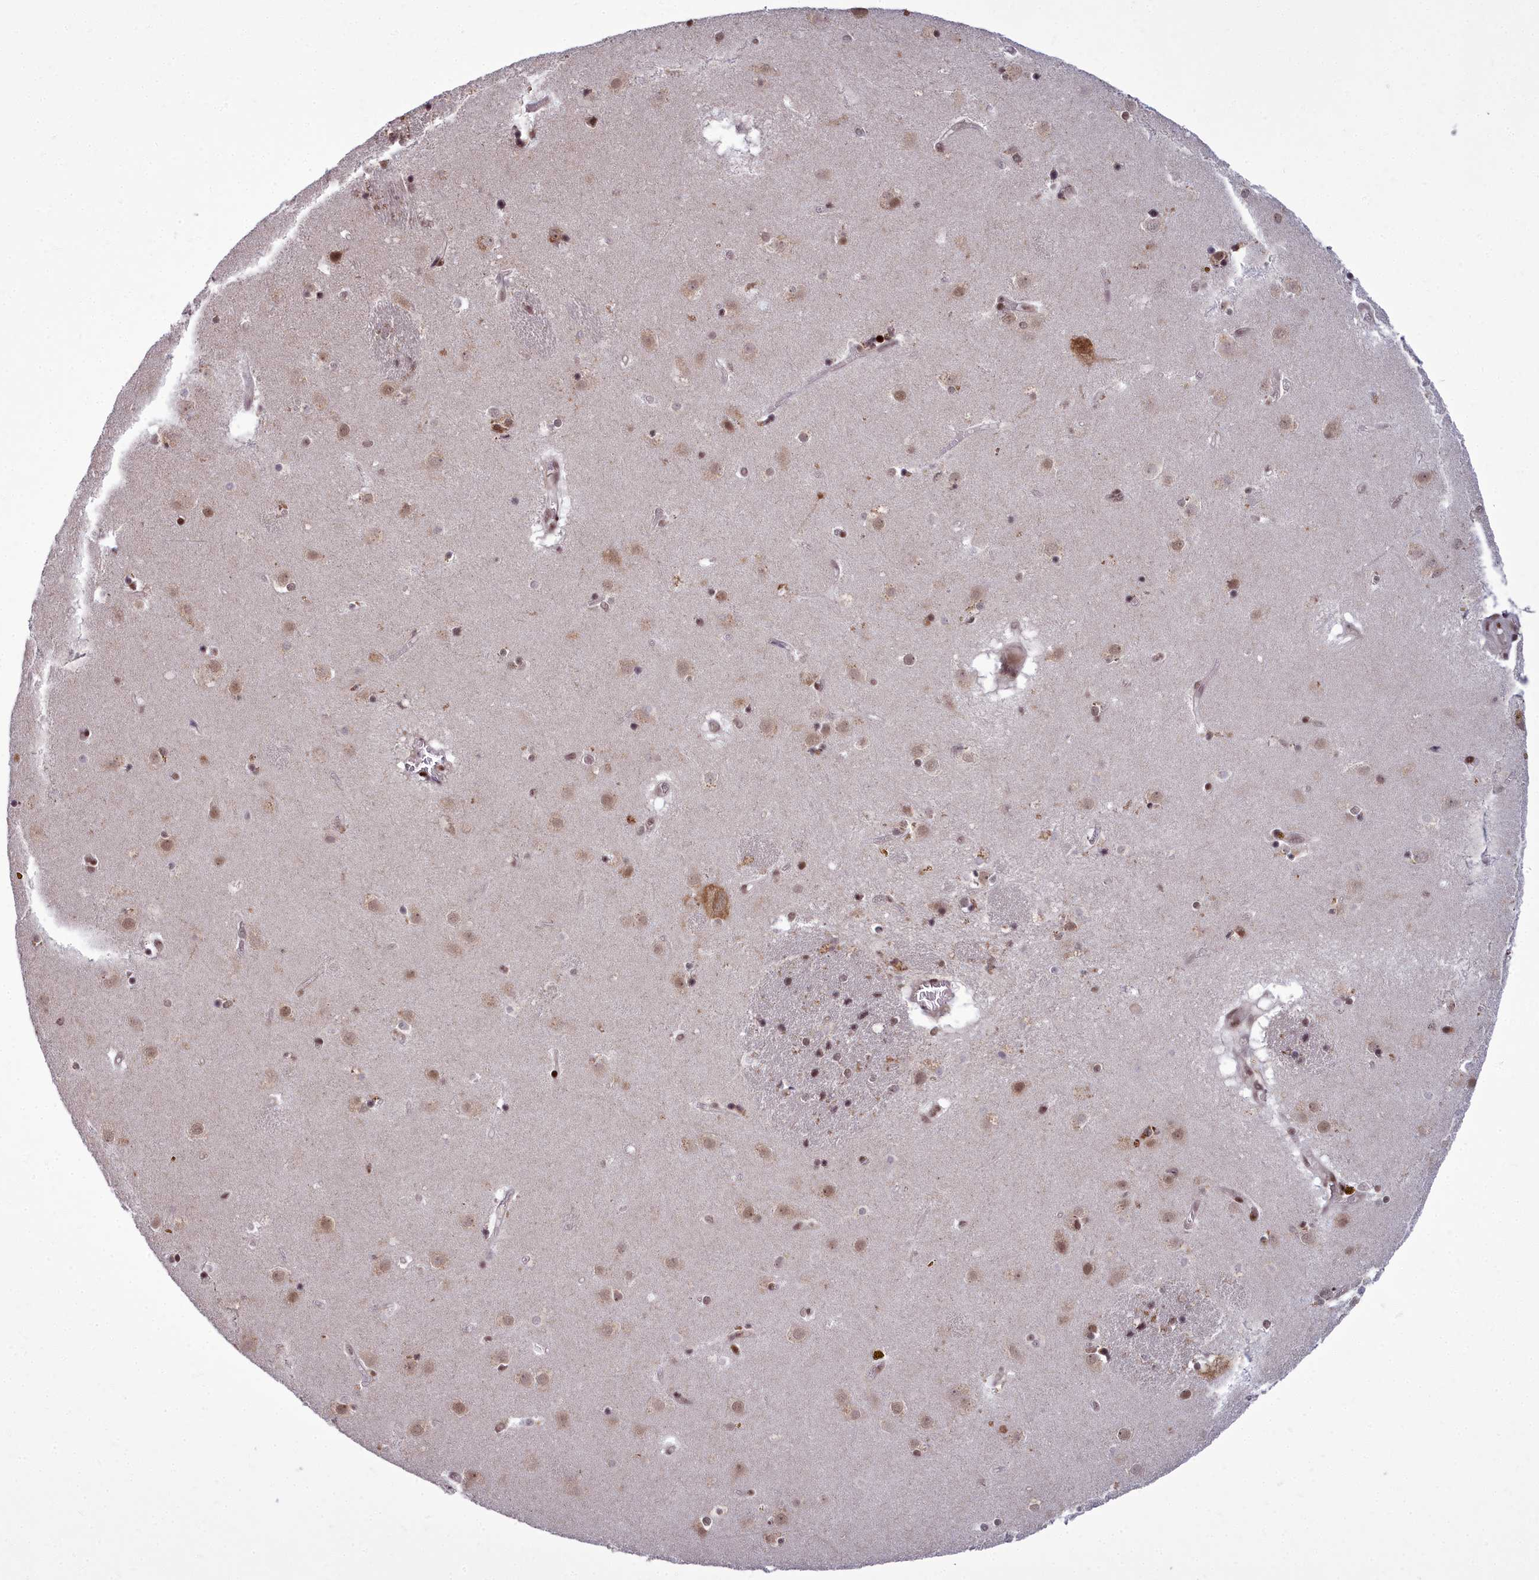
{"staining": {"intensity": "moderate", "quantity": "<25%", "location": "nuclear"}, "tissue": "caudate", "cell_type": "Glial cells", "image_type": "normal", "snomed": [{"axis": "morphology", "description": "Normal tissue, NOS"}, {"axis": "topography", "description": "Lateral ventricle wall"}], "caption": "Unremarkable caudate was stained to show a protein in brown. There is low levels of moderate nuclear expression in approximately <25% of glial cells. Immunohistochemistry stains the protein of interest in brown and the nuclei are stained blue.", "gene": "GMEB1", "patient": {"sex": "male", "age": 70}}